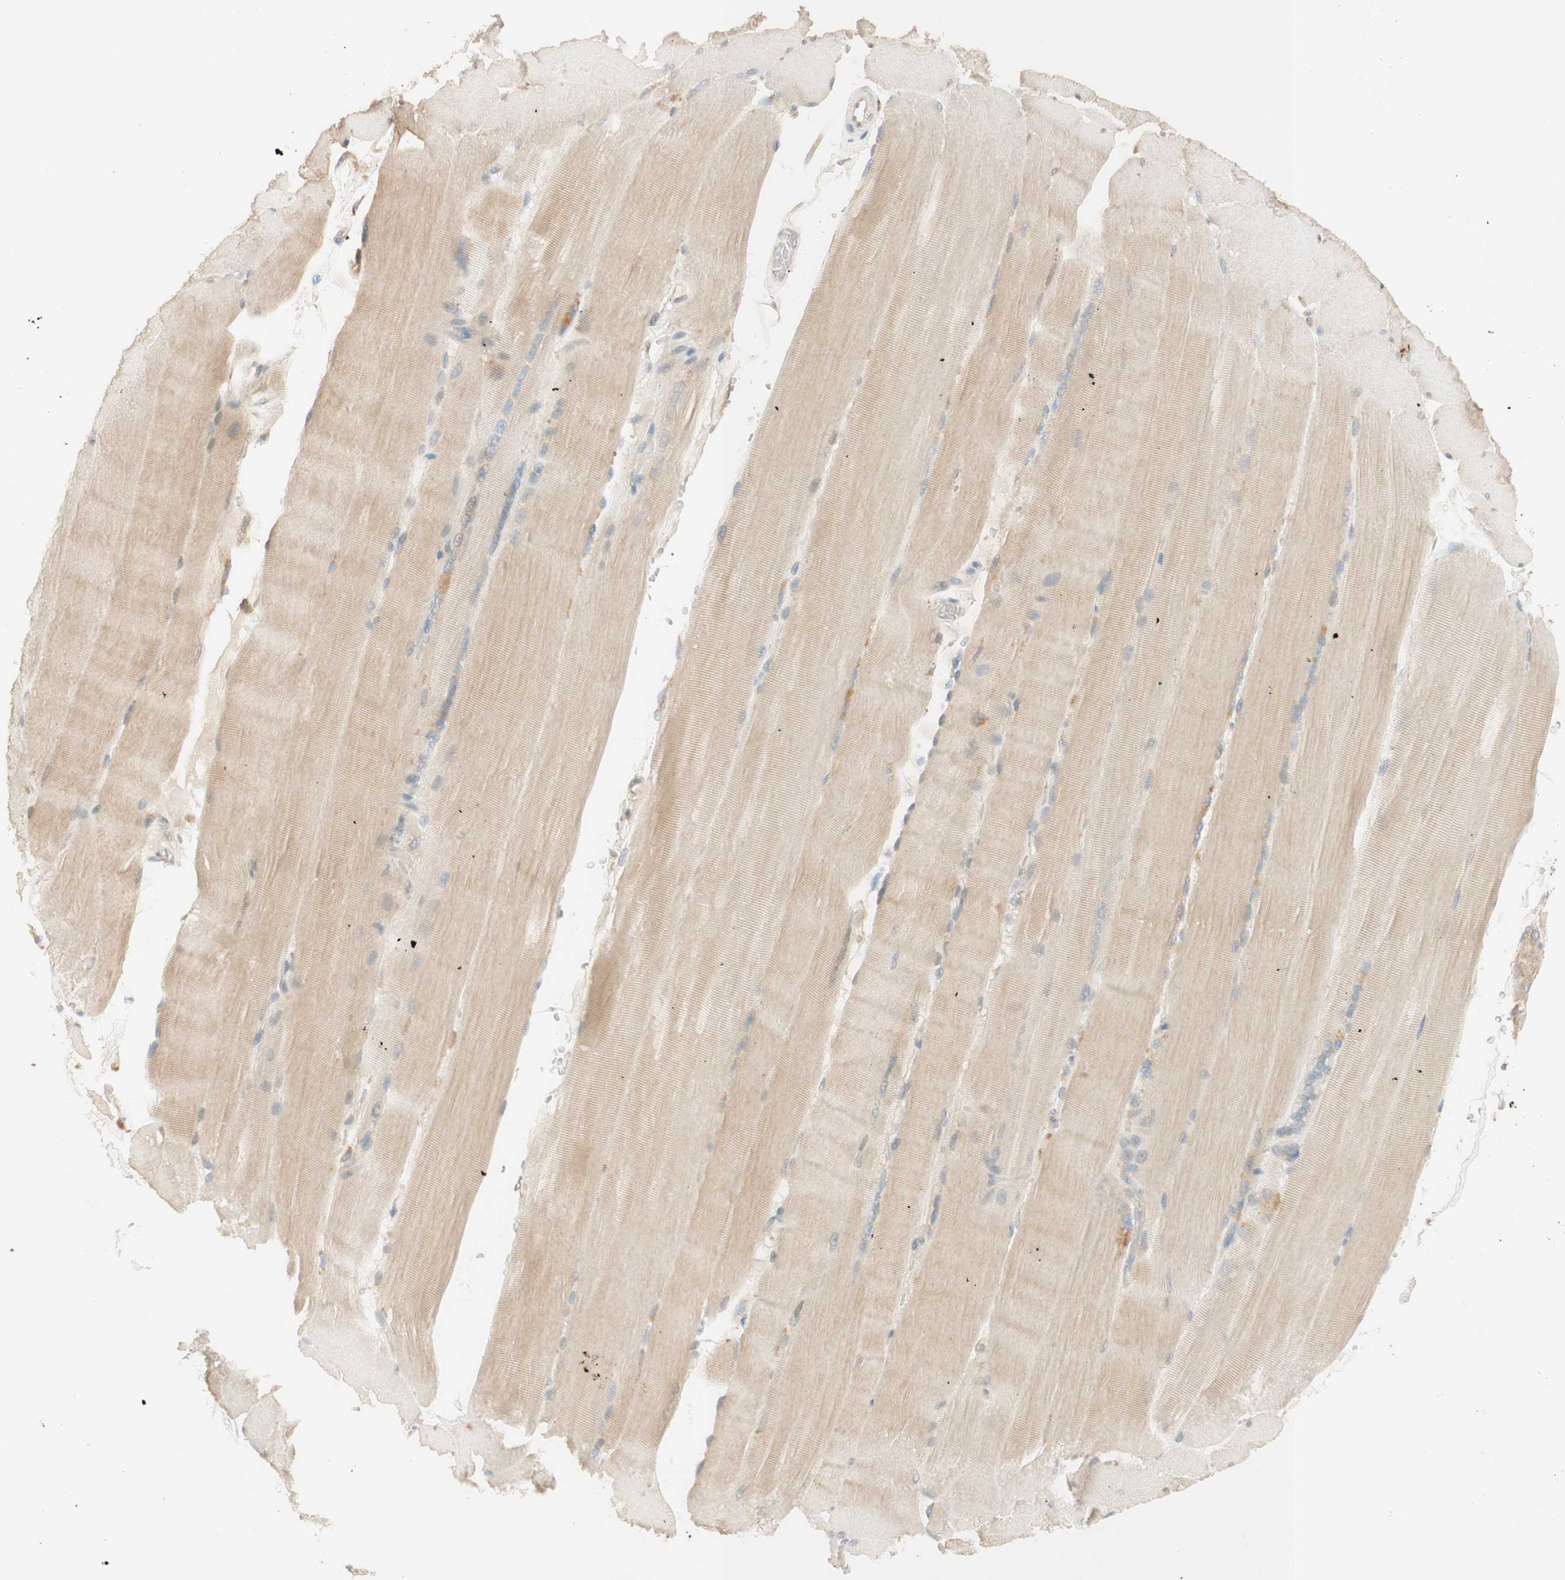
{"staining": {"intensity": "weak", "quantity": ">75%", "location": "cytoplasmic/membranous"}, "tissue": "skeletal muscle", "cell_type": "Myocytes", "image_type": "normal", "snomed": [{"axis": "morphology", "description": "Normal tissue, NOS"}, {"axis": "topography", "description": "Skin"}, {"axis": "topography", "description": "Skeletal muscle"}], "caption": "Benign skeletal muscle exhibits weak cytoplasmic/membranous expression in about >75% of myocytes.", "gene": "CLCN2", "patient": {"sex": "male", "age": 83}}